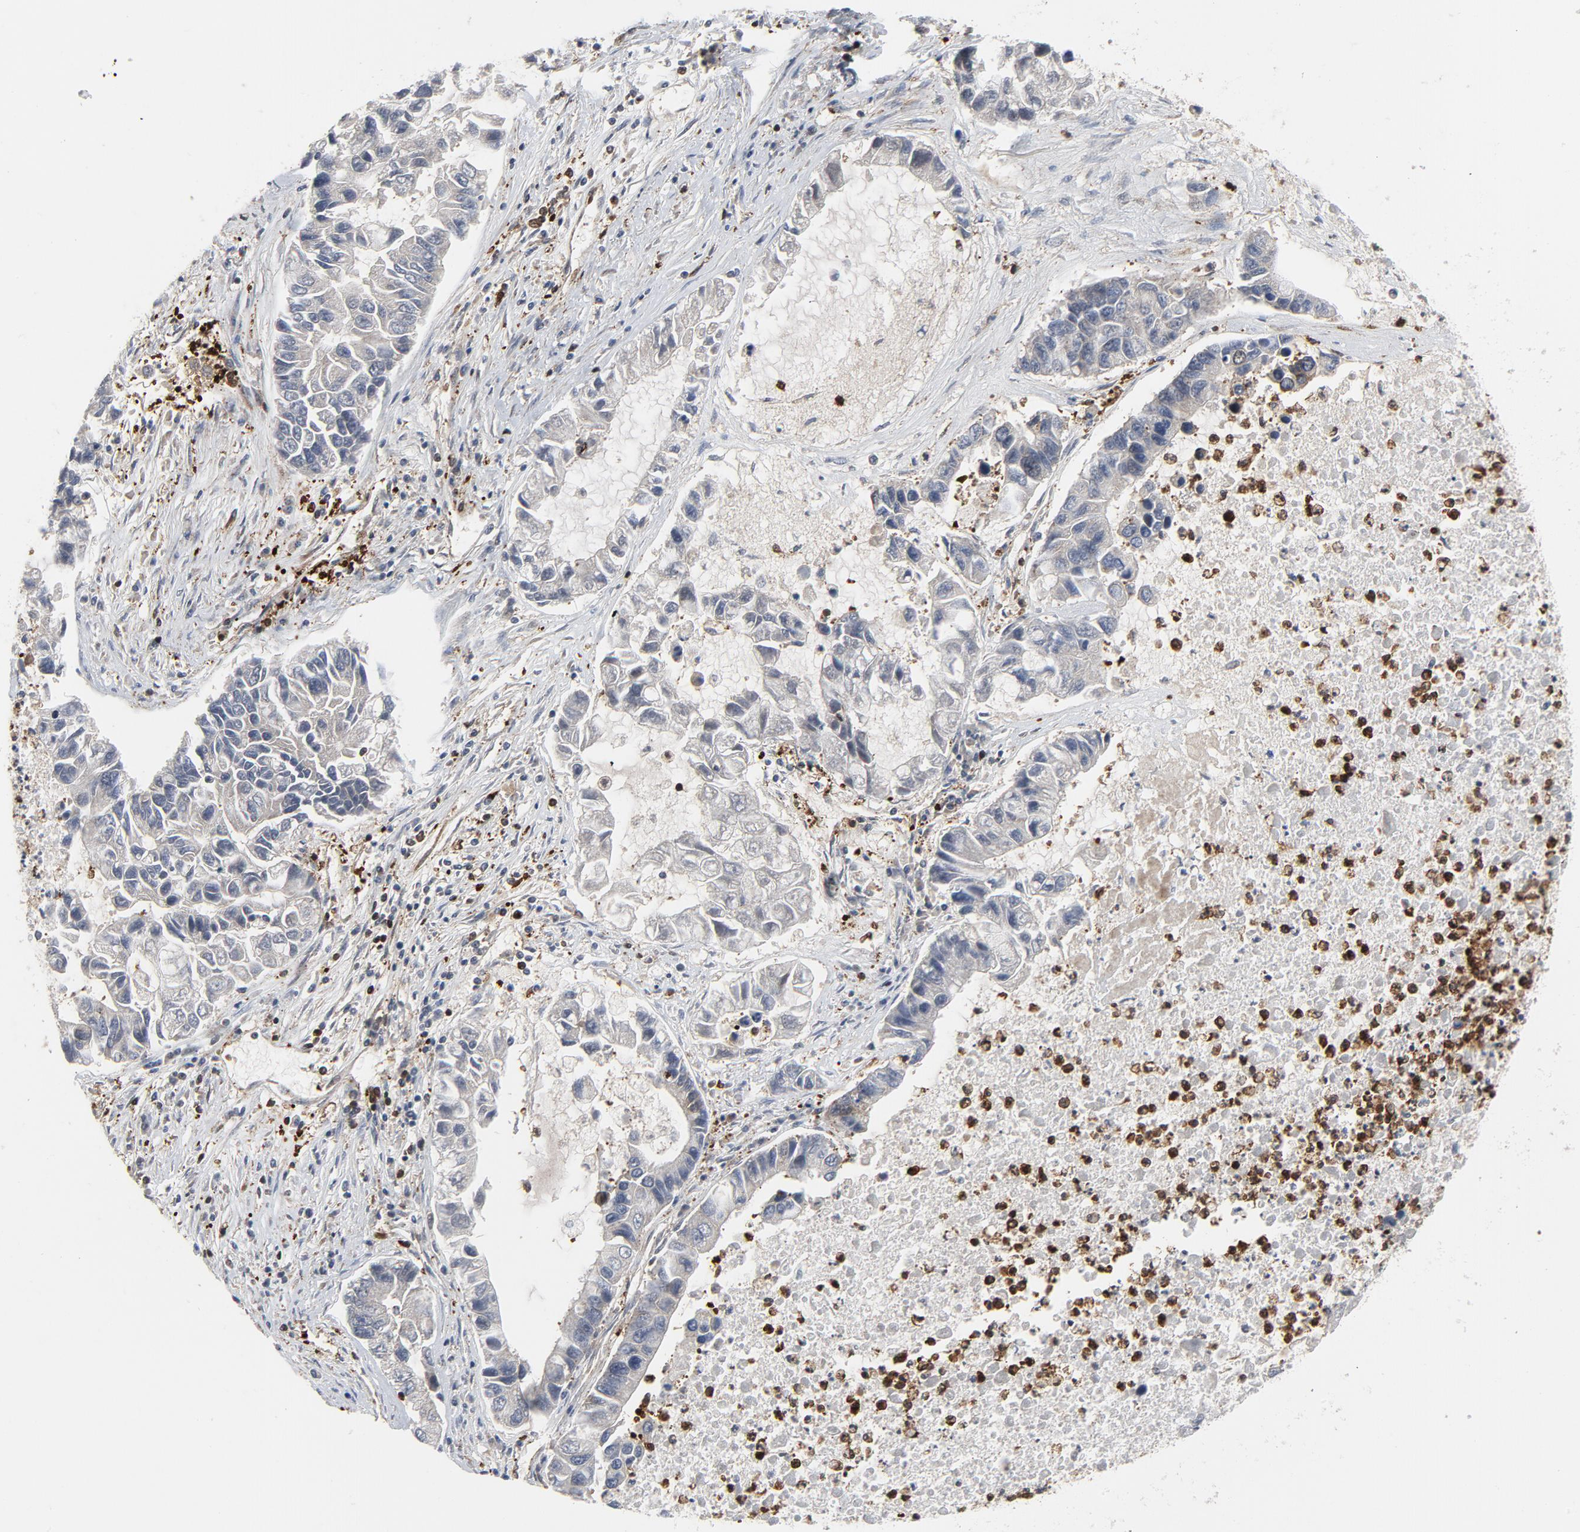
{"staining": {"intensity": "weak", "quantity": "25%-75%", "location": "cytoplasmic/membranous"}, "tissue": "lung cancer", "cell_type": "Tumor cells", "image_type": "cancer", "snomed": [{"axis": "morphology", "description": "Adenocarcinoma, NOS"}, {"axis": "topography", "description": "Lung"}], "caption": "Human lung cancer (adenocarcinoma) stained with a protein marker exhibits weak staining in tumor cells.", "gene": "YES1", "patient": {"sex": "female", "age": 51}}